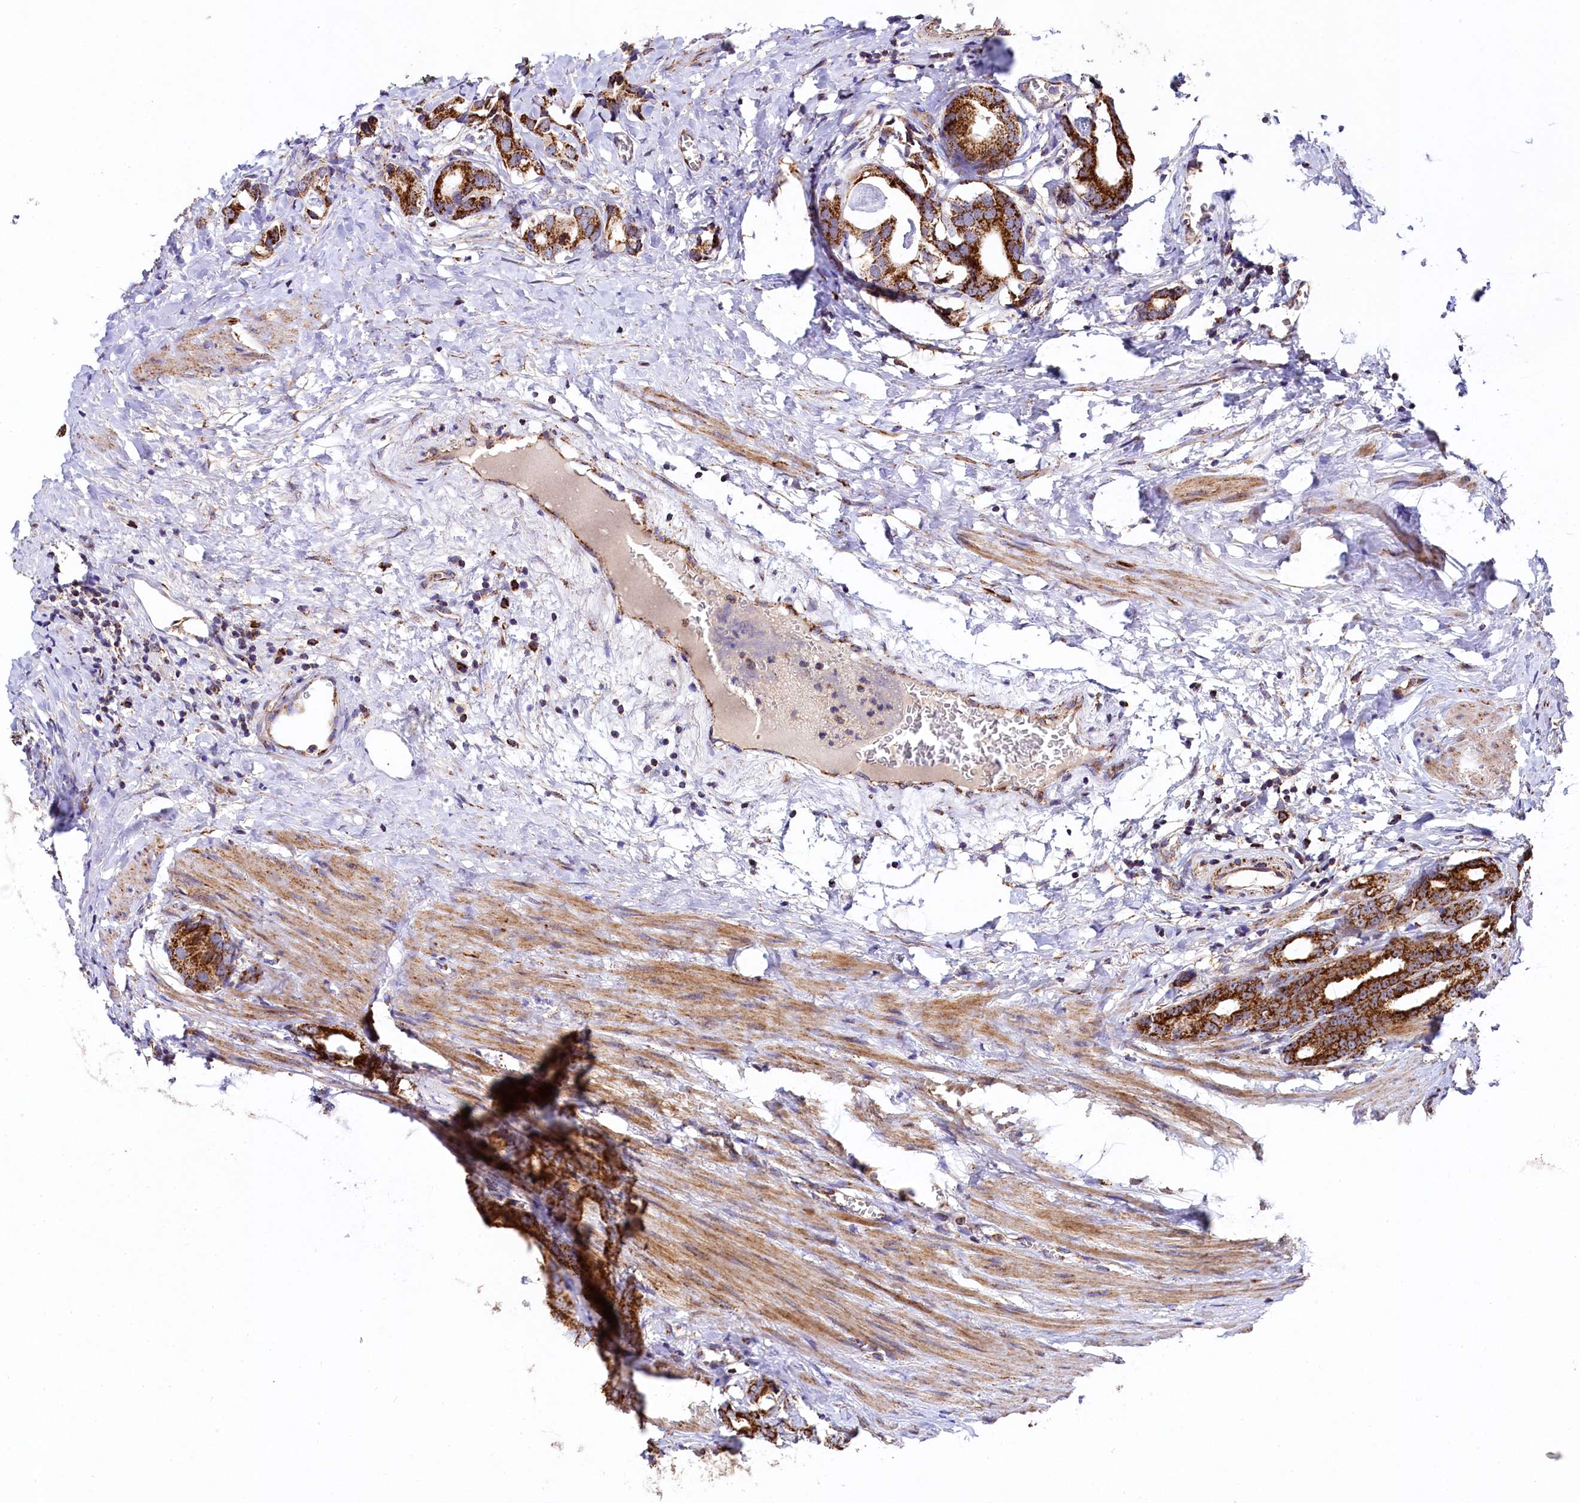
{"staining": {"intensity": "strong", "quantity": ">75%", "location": "cytoplasmic/membranous"}, "tissue": "prostate cancer", "cell_type": "Tumor cells", "image_type": "cancer", "snomed": [{"axis": "morphology", "description": "Adenocarcinoma, Low grade"}, {"axis": "topography", "description": "Prostate"}], "caption": "This micrograph shows IHC staining of prostate cancer, with high strong cytoplasmic/membranous staining in about >75% of tumor cells.", "gene": "CLYBL", "patient": {"sex": "male", "age": 71}}